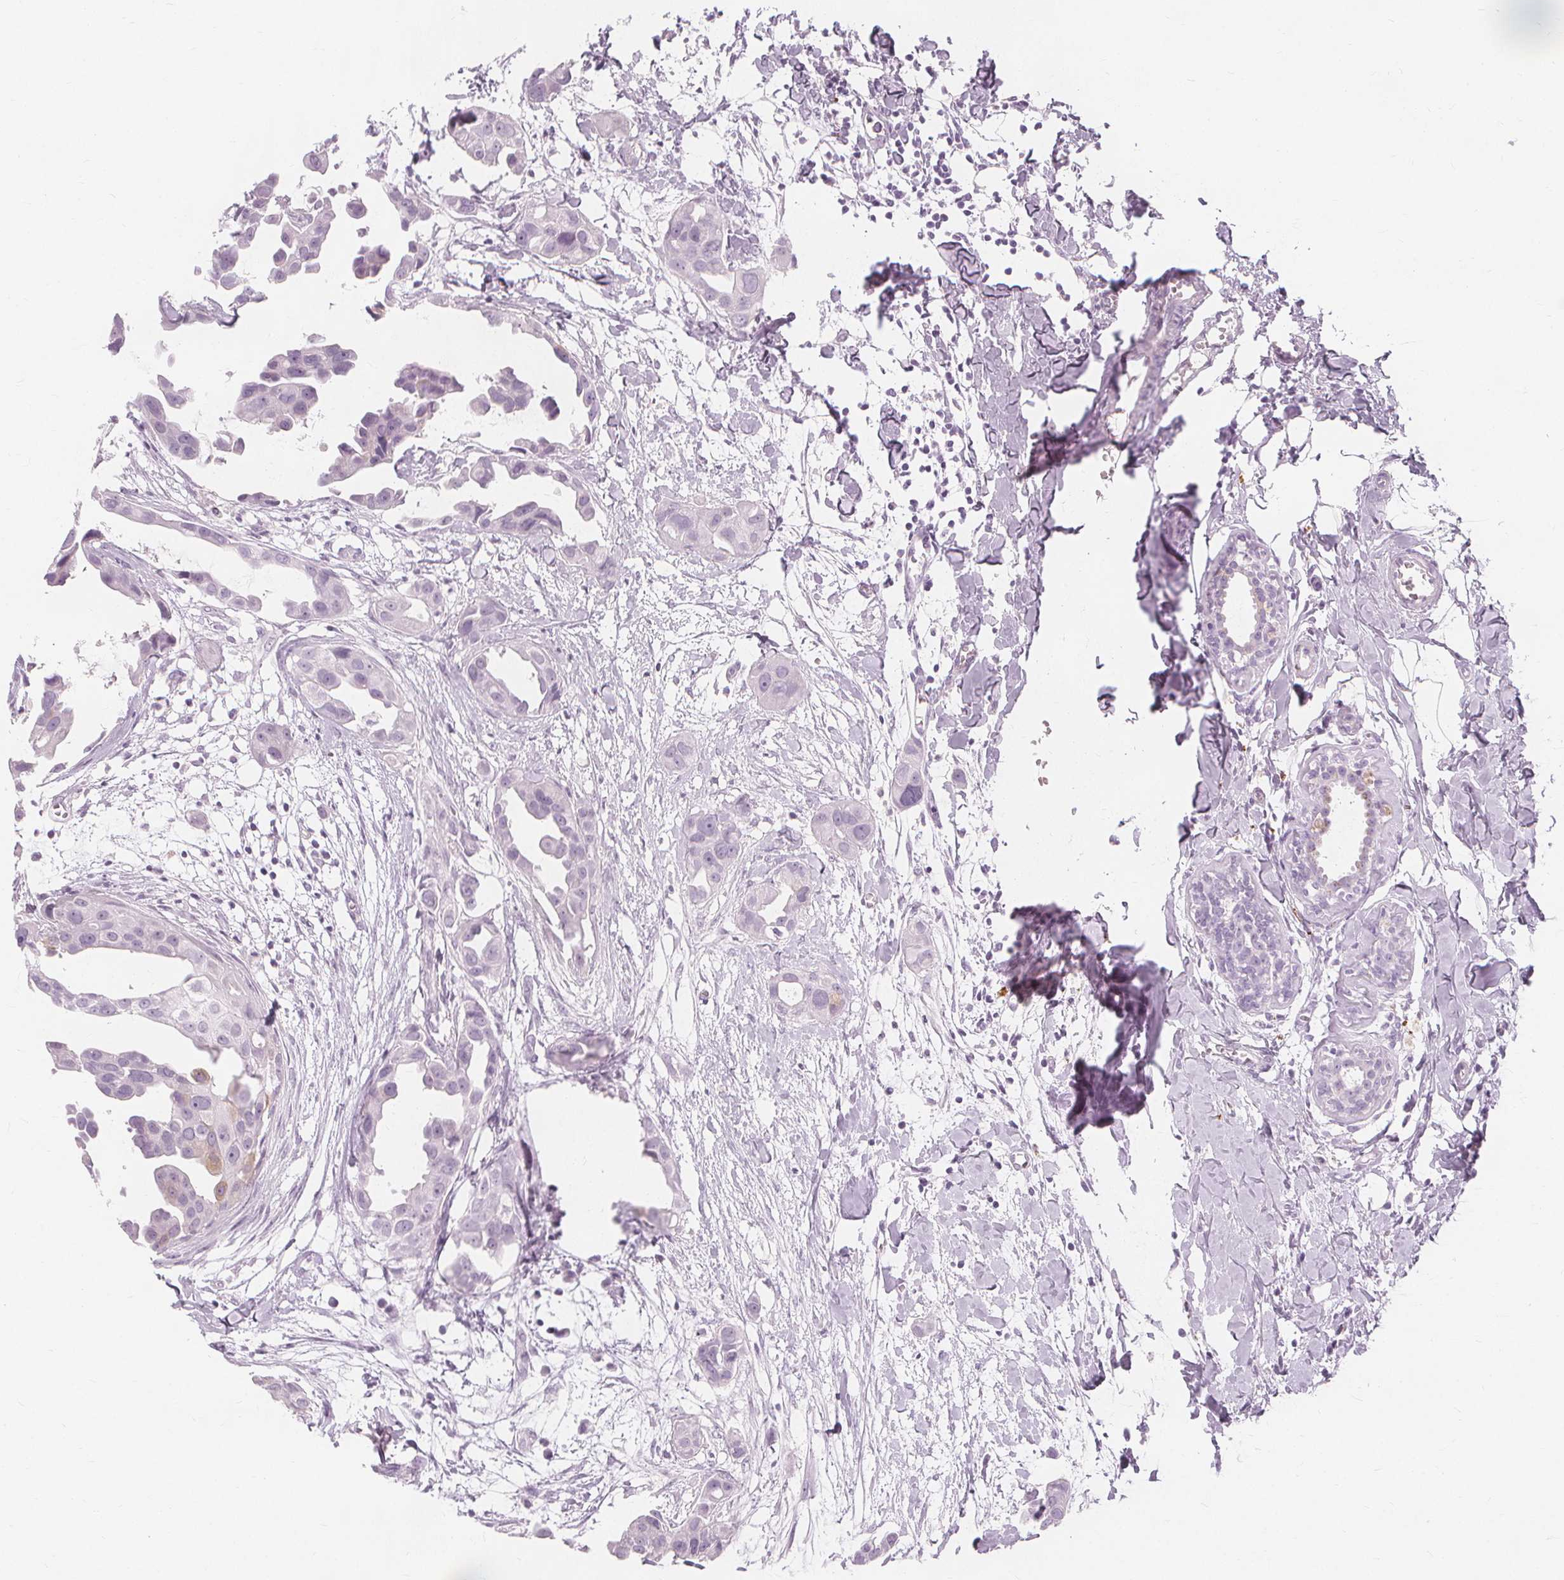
{"staining": {"intensity": "negative", "quantity": "none", "location": "none"}, "tissue": "breast cancer", "cell_type": "Tumor cells", "image_type": "cancer", "snomed": [{"axis": "morphology", "description": "Duct carcinoma"}, {"axis": "topography", "description": "Breast"}], "caption": "Protein analysis of breast cancer demonstrates no significant expression in tumor cells.", "gene": "TFF1", "patient": {"sex": "female", "age": 38}}